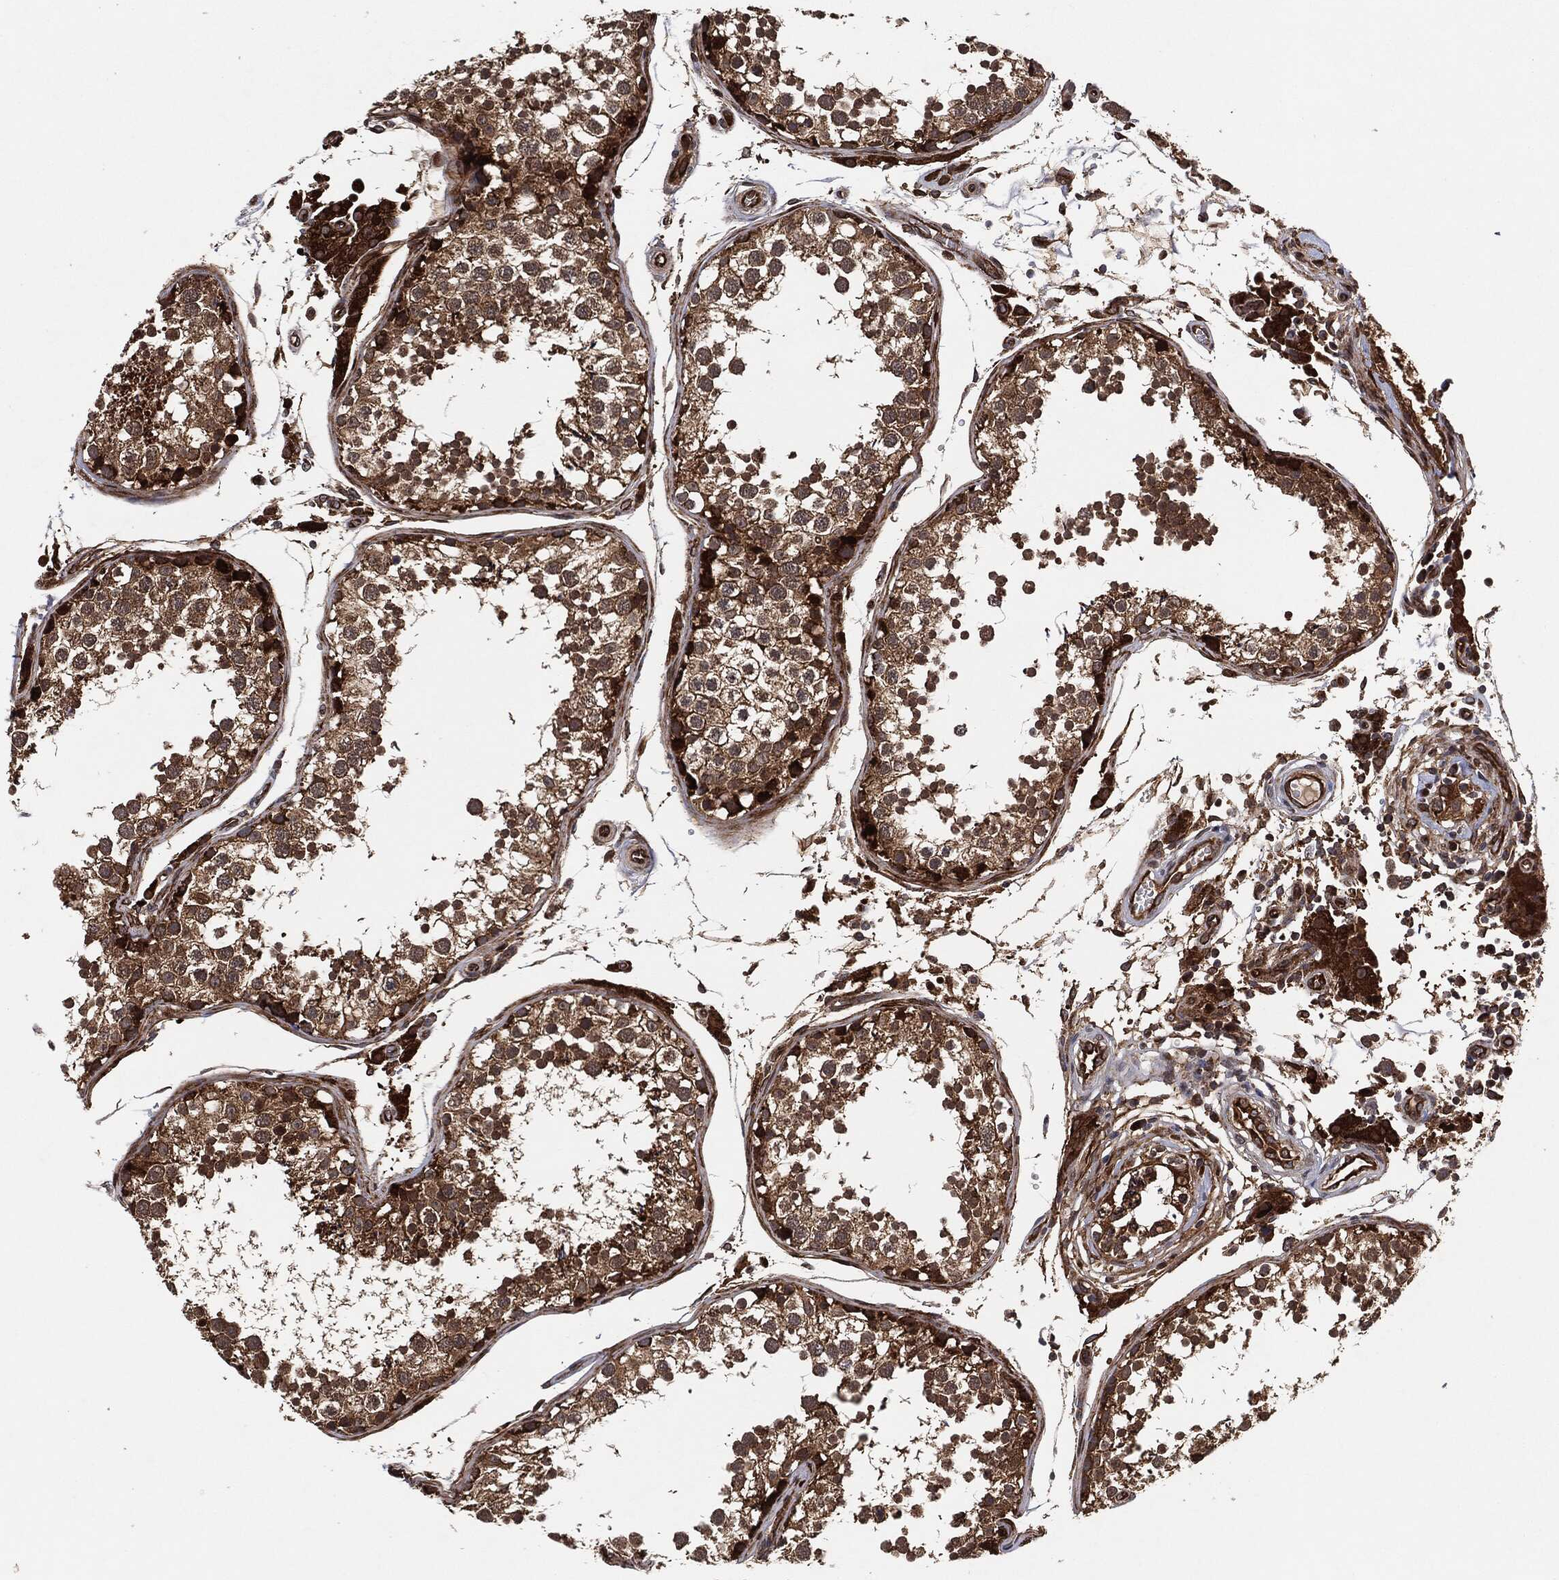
{"staining": {"intensity": "moderate", "quantity": ">75%", "location": "cytoplasmic/membranous"}, "tissue": "testis", "cell_type": "Cells in seminiferous ducts", "image_type": "normal", "snomed": [{"axis": "morphology", "description": "Normal tissue, NOS"}, {"axis": "topography", "description": "Testis"}], "caption": "Brown immunohistochemical staining in normal testis displays moderate cytoplasmic/membranous staining in about >75% of cells in seminiferous ducts.", "gene": "BCAR1", "patient": {"sex": "male", "age": 29}}